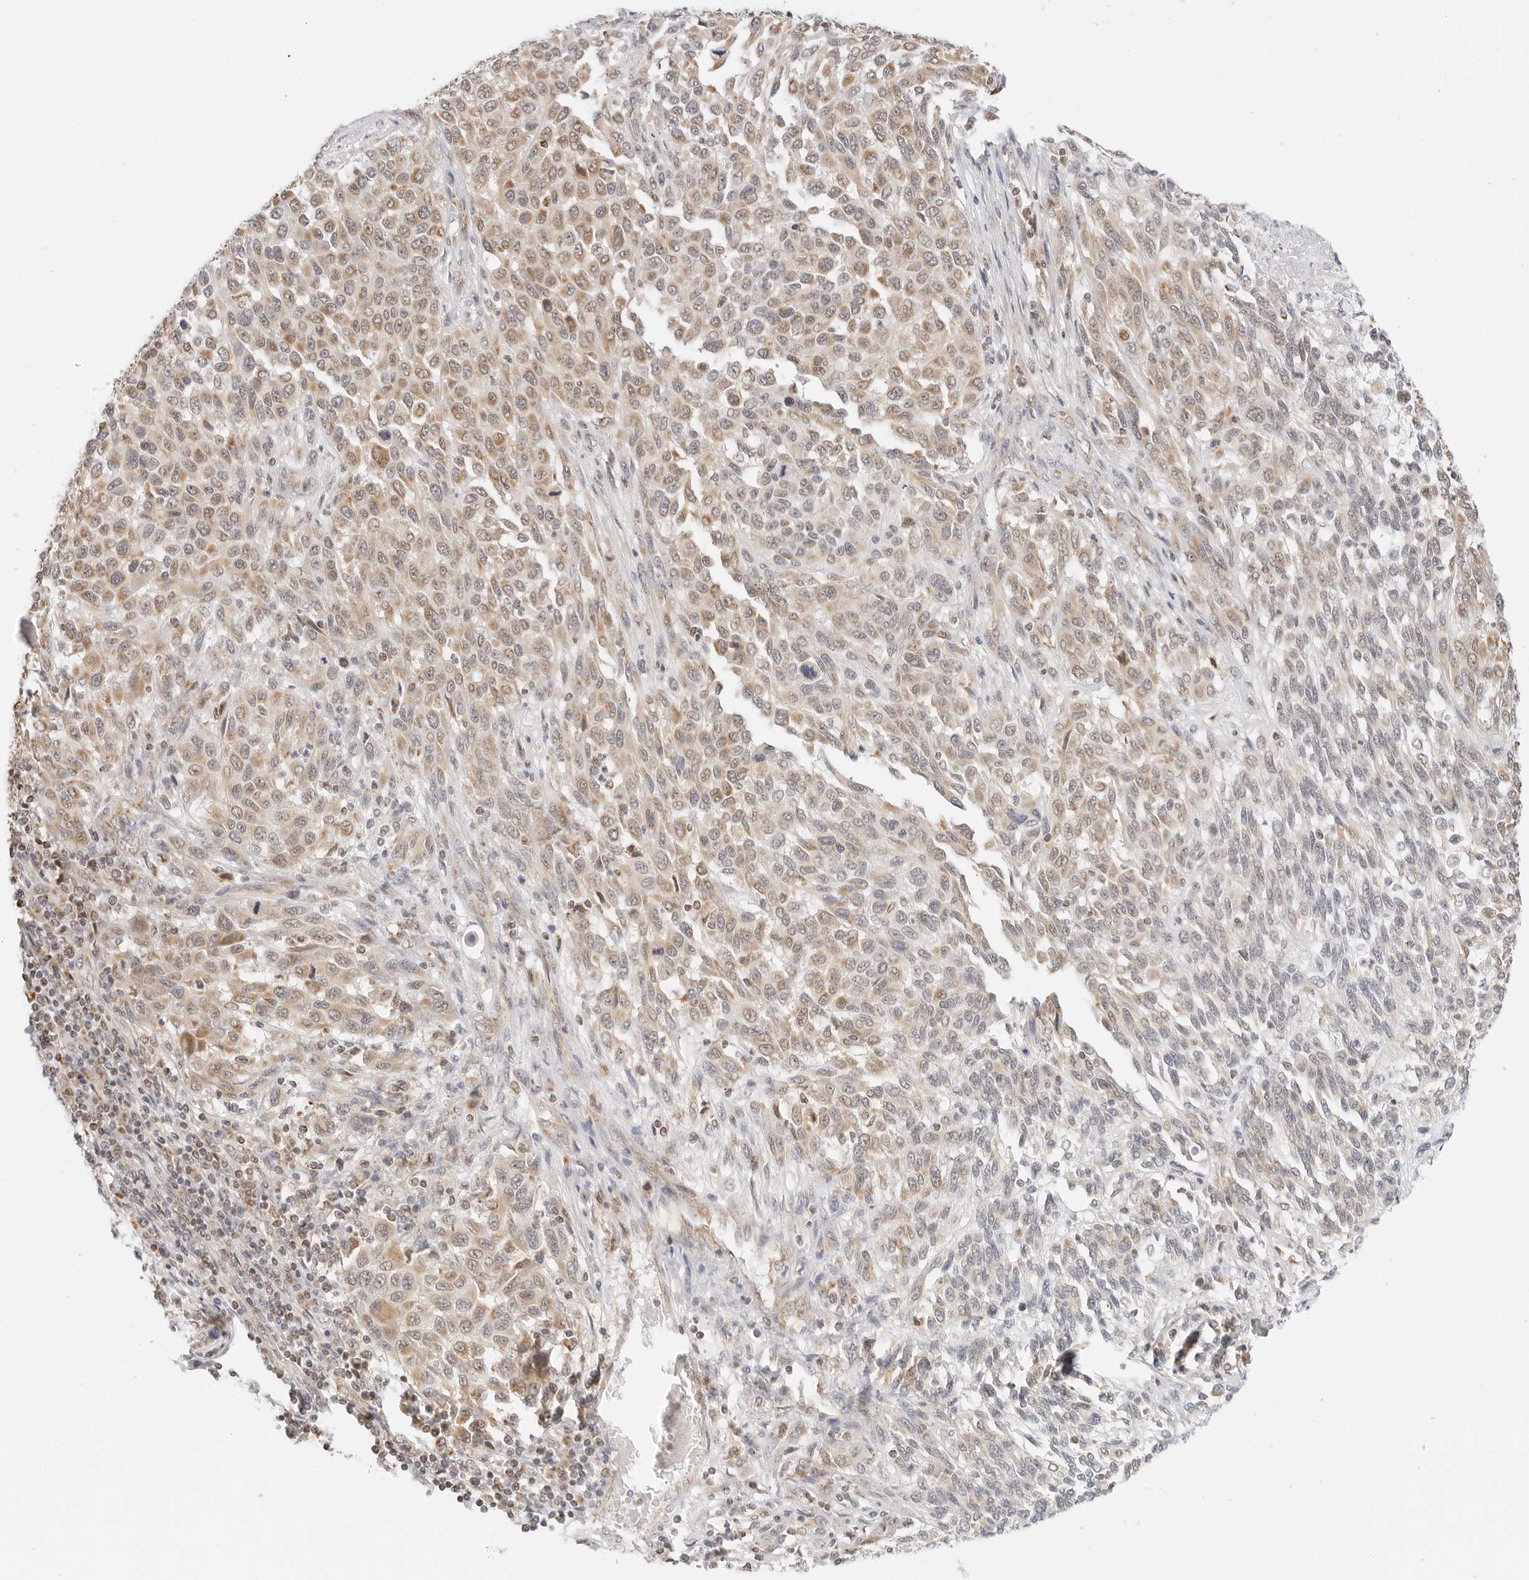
{"staining": {"intensity": "weak", "quantity": "25%-75%", "location": "cytoplasmic/membranous"}, "tissue": "melanoma", "cell_type": "Tumor cells", "image_type": "cancer", "snomed": [{"axis": "morphology", "description": "Malignant melanoma, Metastatic site"}, {"axis": "topography", "description": "Lymph node"}], "caption": "High-power microscopy captured an immunohistochemistry (IHC) histopathology image of melanoma, revealing weak cytoplasmic/membranous staining in approximately 25%-75% of tumor cells.", "gene": "GORAB", "patient": {"sex": "male", "age": 61}}